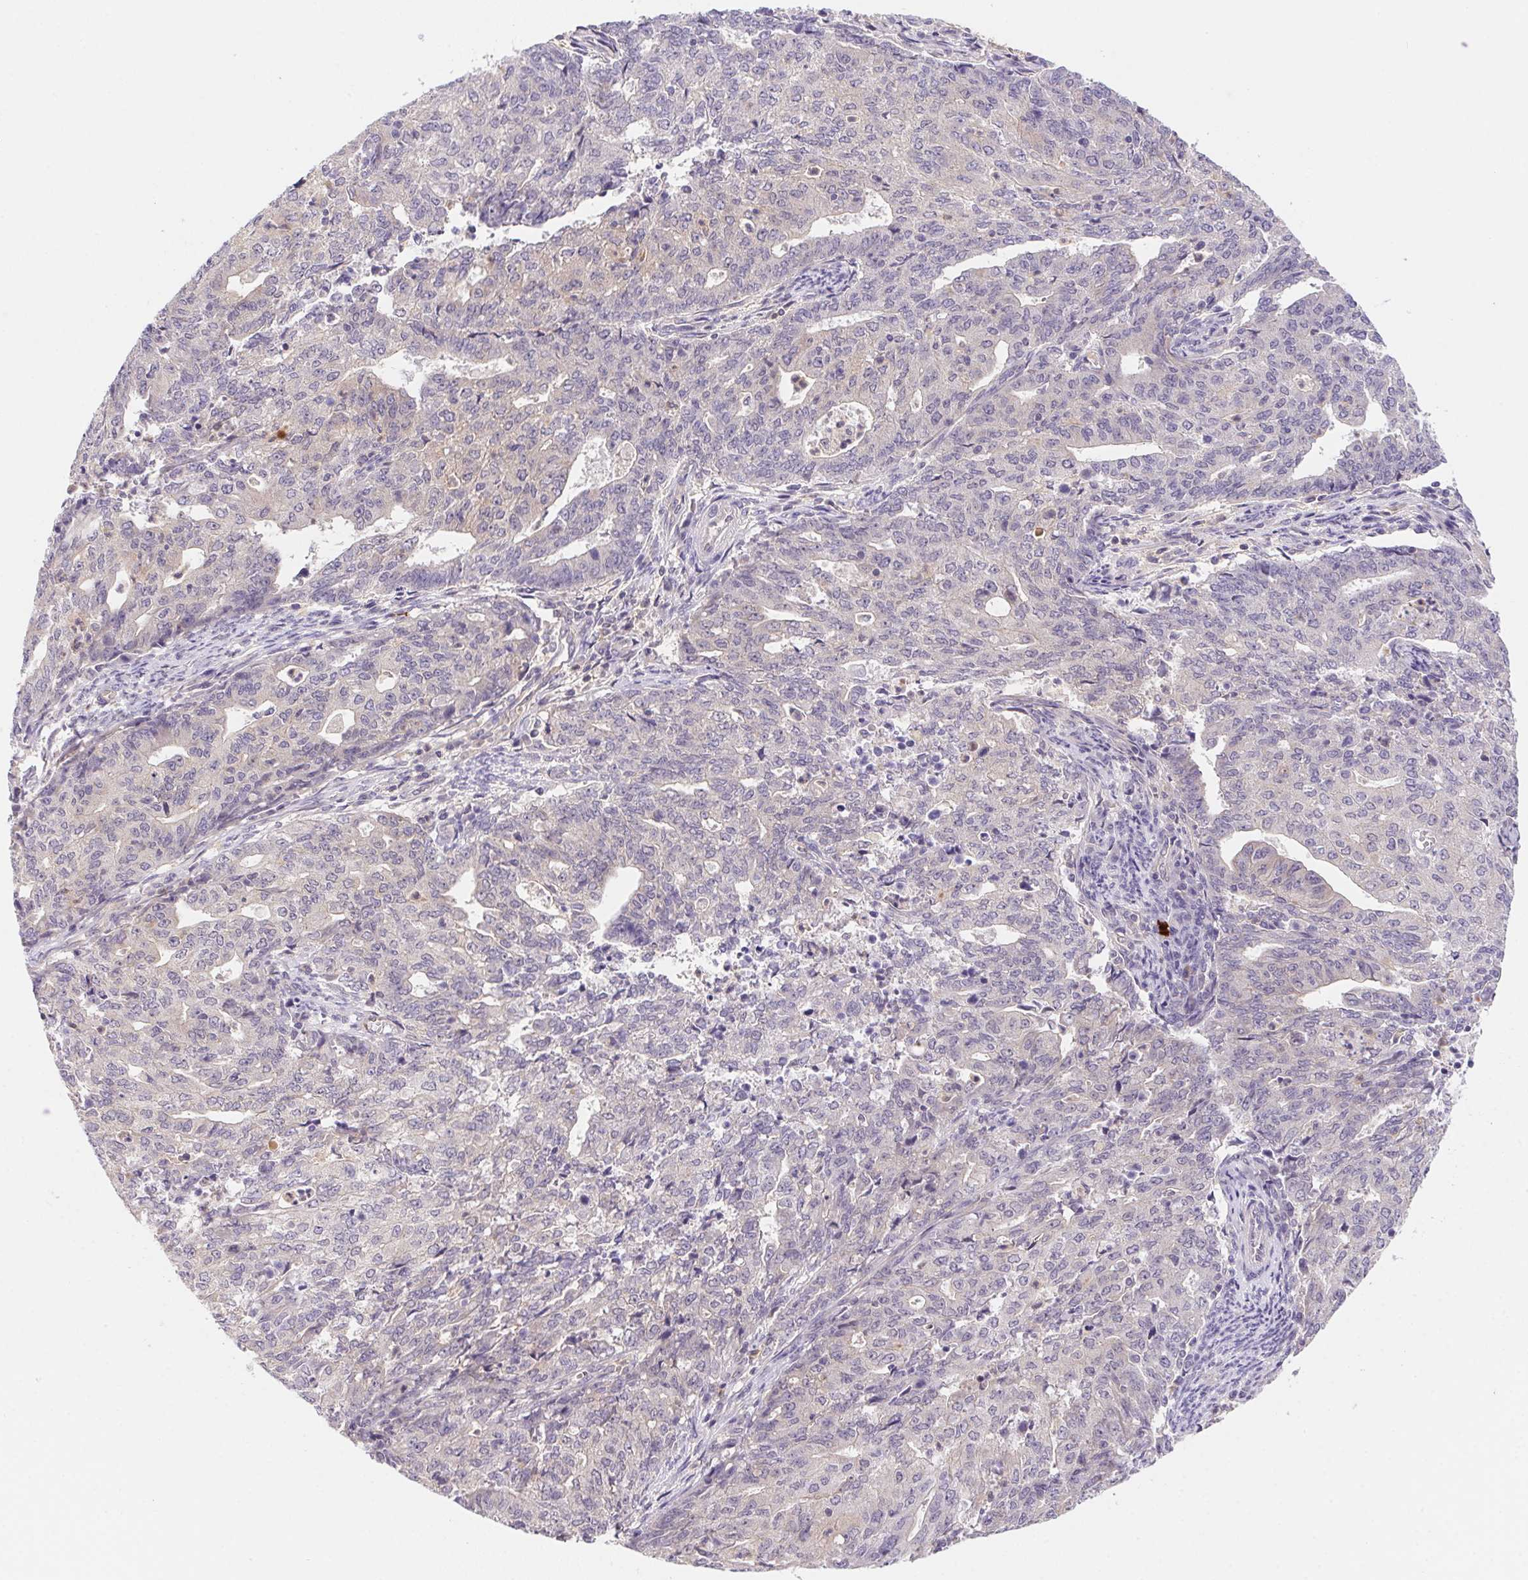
{"staining": {"intensity": "negative", "quantity": "none", "location": "none"}, "tissue": "endometrial cancer", "cell_type": "Tumor cells", "image_type": "cancer", "snomed": [{"axis": "morphology", "description": "Adenocarcinoma, NOS"}, {"axis": "topography", "description": "Endometrium"}], "caption": "IHC photomicrograph of endometrial cancer stained for a protein (brown), which exhibits no staining in tumor cells. (IHC, brightfield microscopy, high magnification).", "gene": "PRKAA1", "patient": {"sex": "female", "age": 82}}